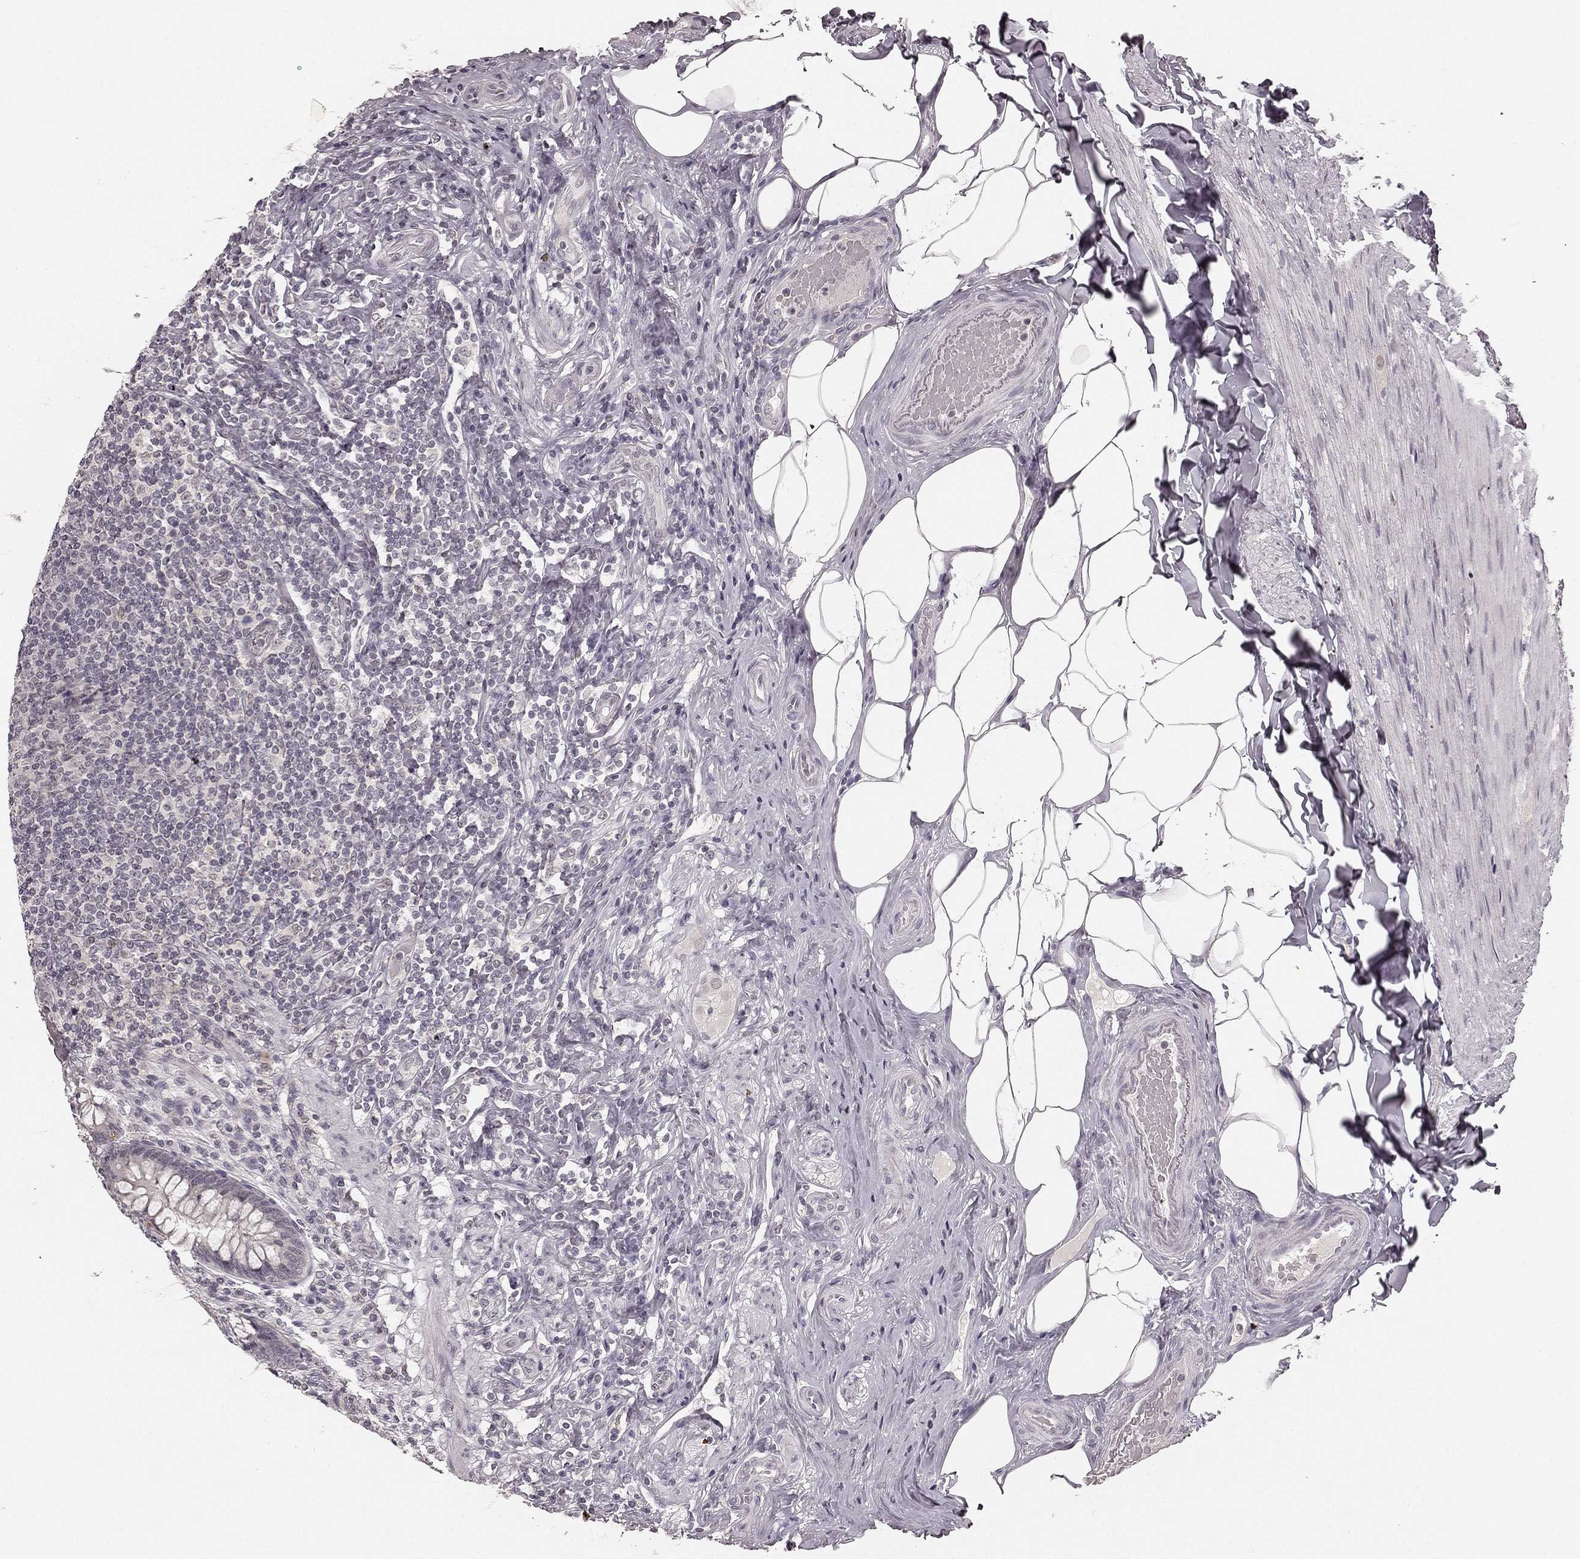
{"staining": {"intensity": "negative", "quantity": "none", "location": "none"}, "tissue": "appendix", "cell_type": "Glandular cells", "image_type": "normal", "snomed": [{"axis": "morphology", "description": "Normal tissue, NOS"}, {"axis": "topography", "description": "Appendix"}], "caption": "IHC of benign human appendix demonstrates no positivity in glandular cells. Brightfield microscopy of immunohistochemistry stained with DAB (brown) and hematoxylin (blue), captured at high magnification.", "gene": "HCN4", "patient": {"sex": "male", "age": 47}}